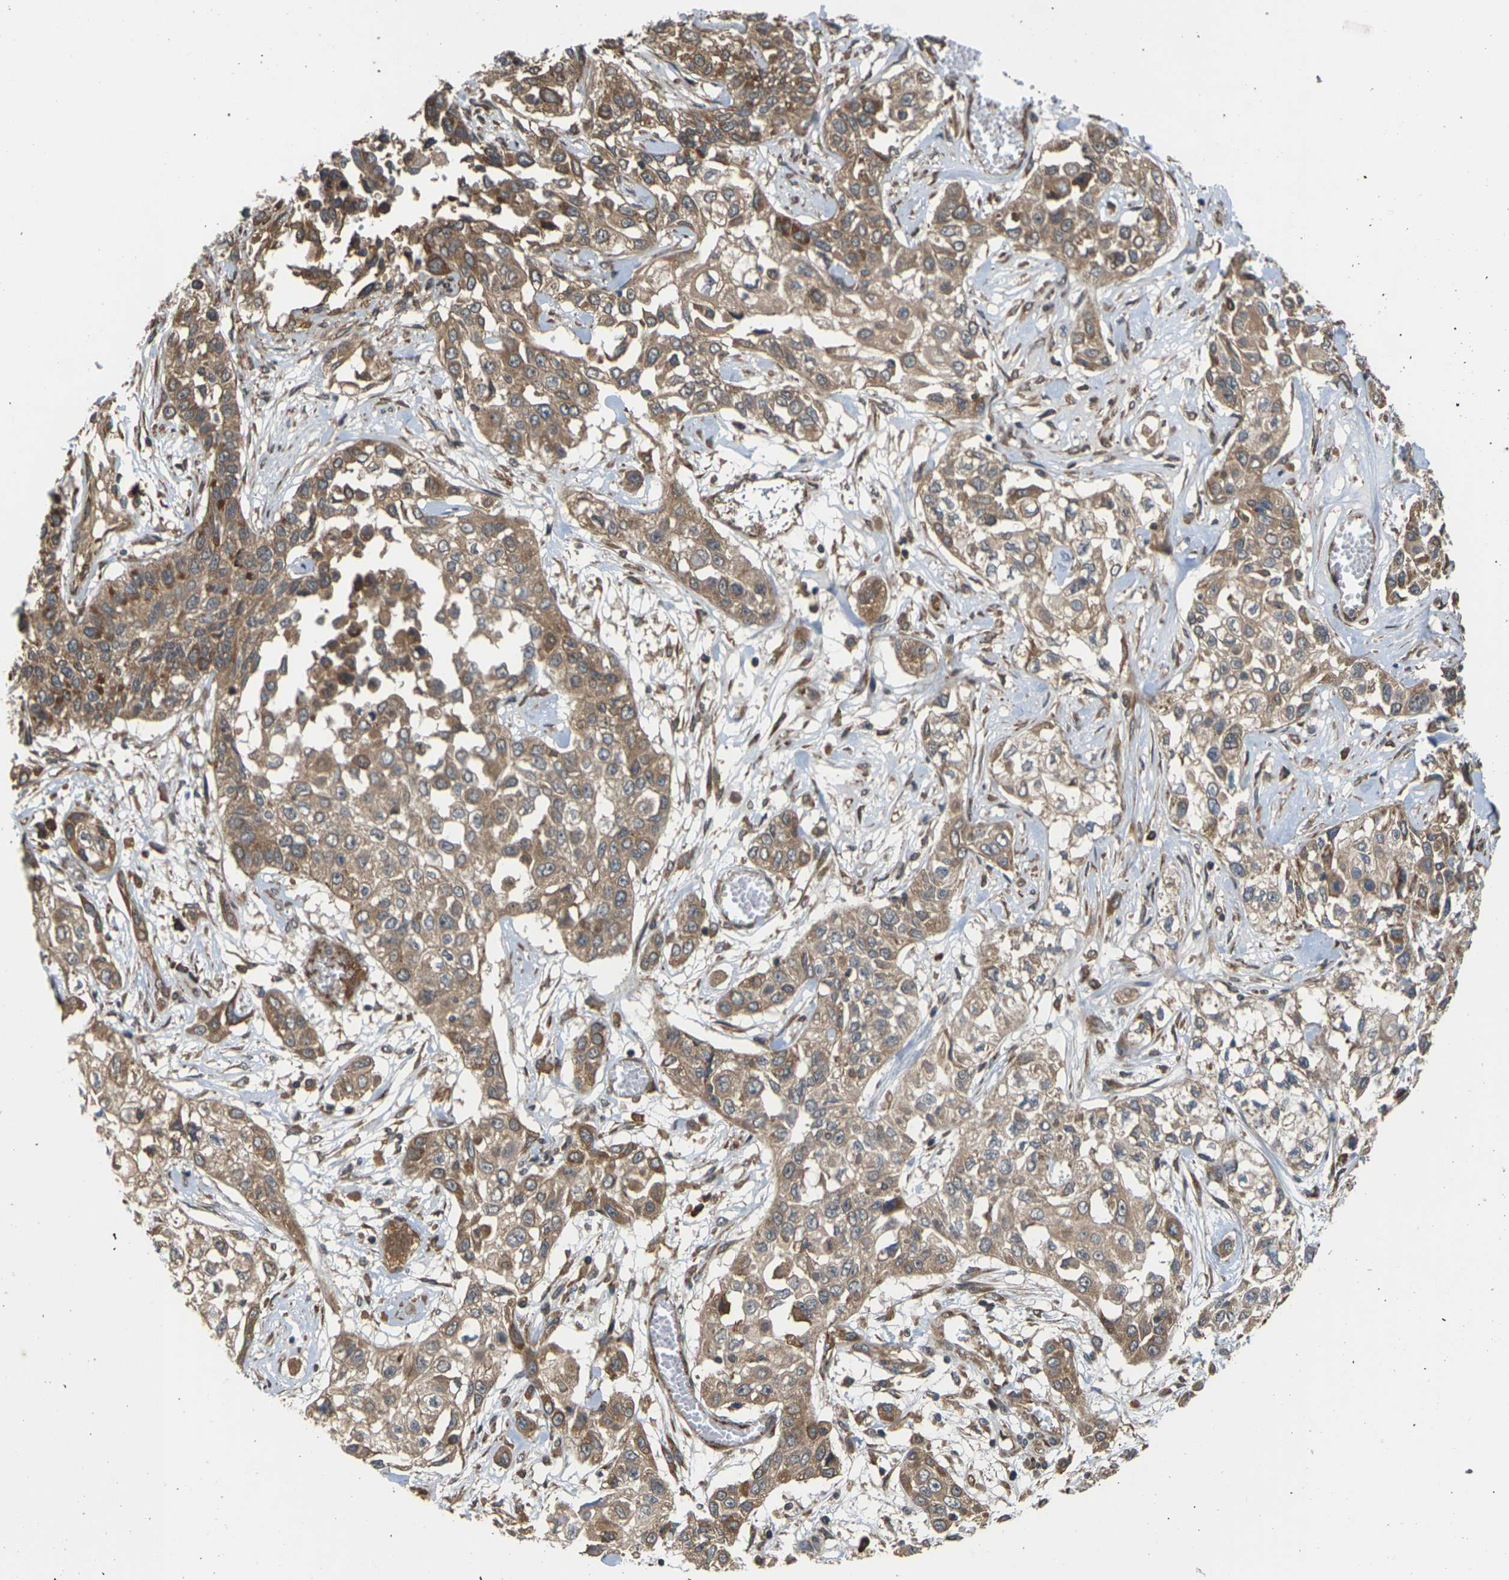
{"staining": {"intensity": "moderate", "quantity": ">75%", "location": "cytoplasmic/membranous"}, "tissue": "lung cancer", "cell_type": "Tumor cells", "image_type": "cancer", "snomed": [{"axis": "morphology", "description": "Squamous cell carcinoma, NOS"}, {"axis": "topography", "description": "Lung"}], "caption": "Moderate cytoplasmic/membranous protein staining is appreciated in approximately >75% of tumor cells in lung squamous cell carcinoma.", "gene": "NRAS", "patient": {"sex": "male", "age": 71}}